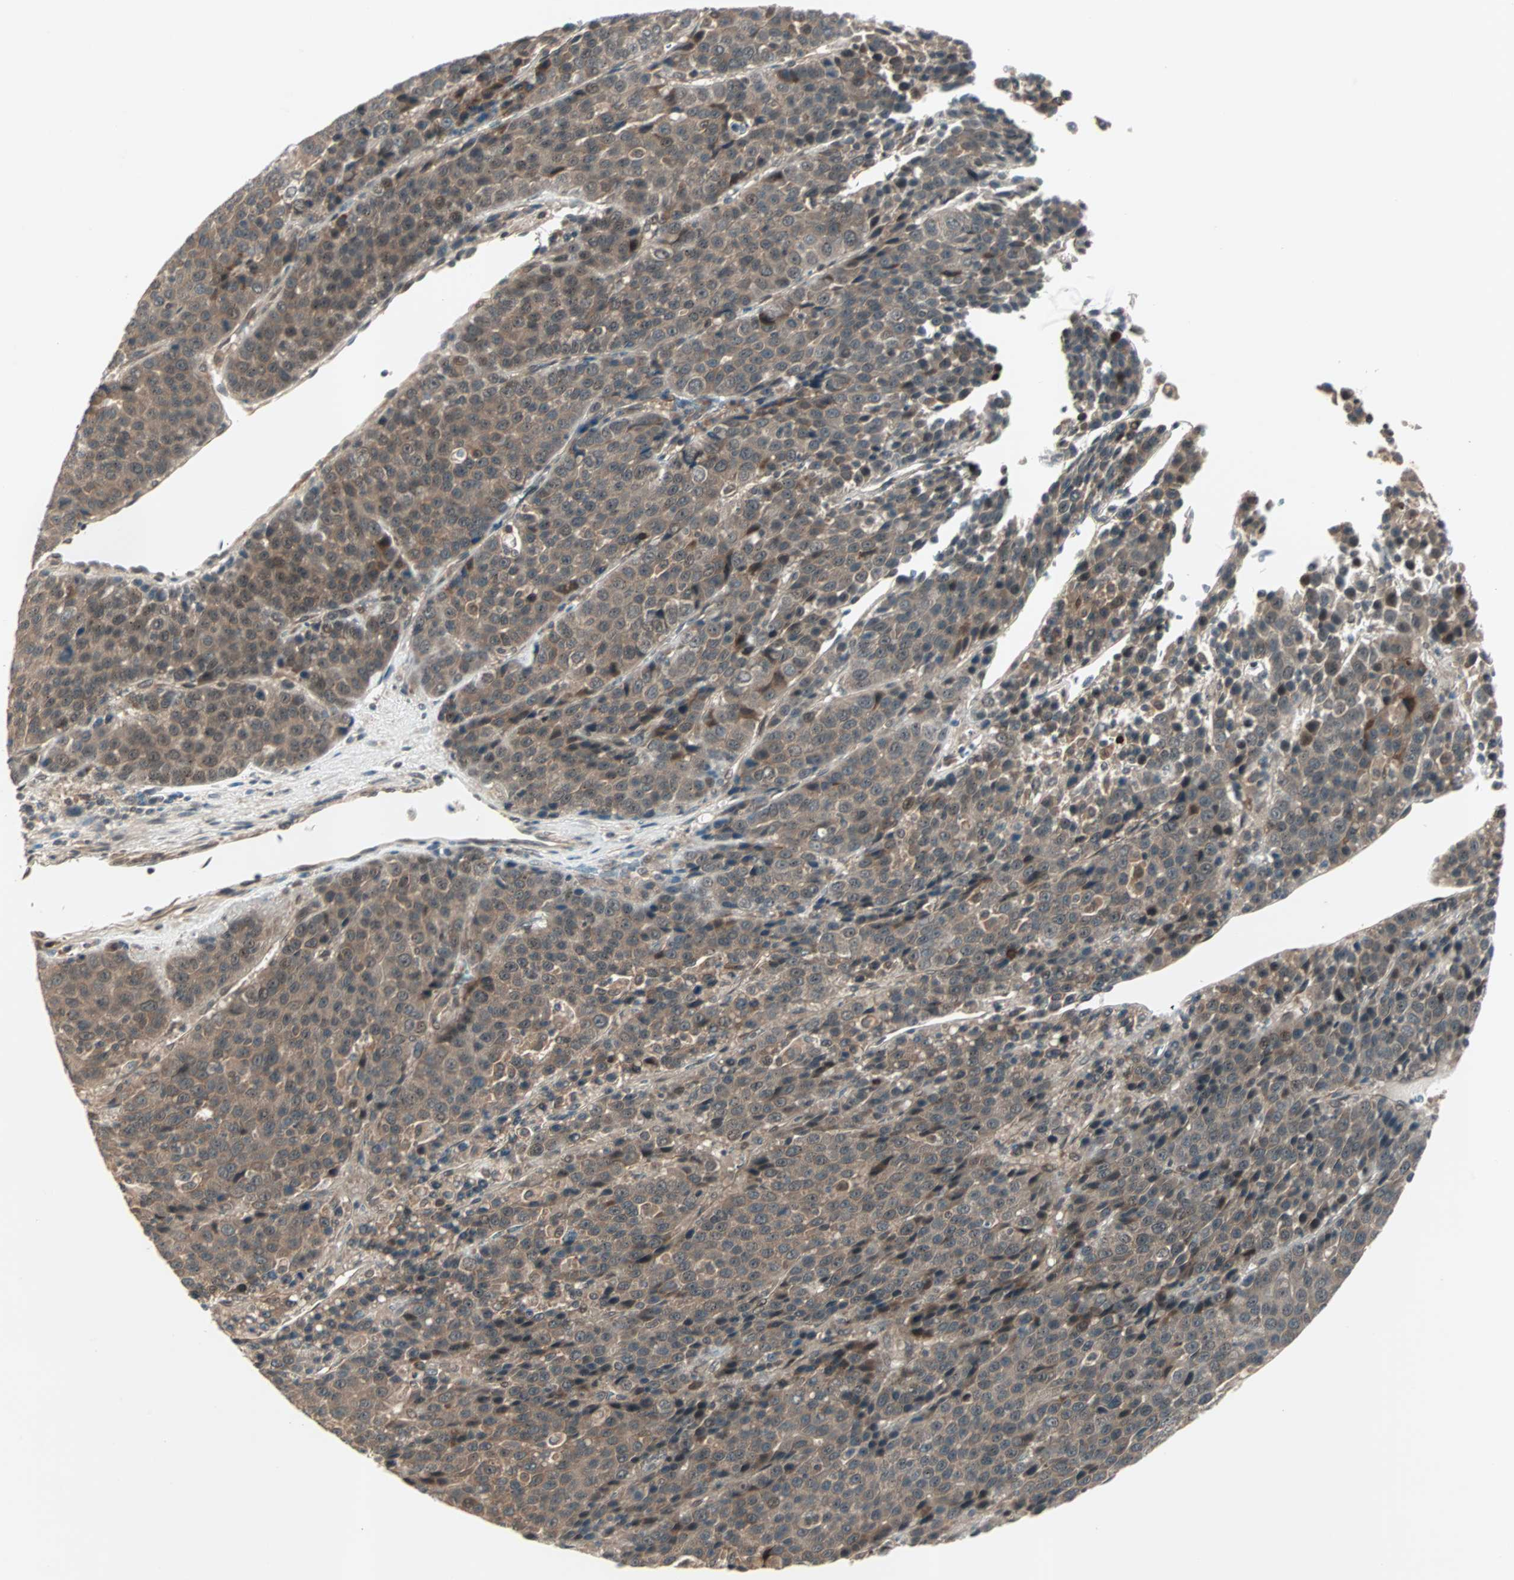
{"staining": {"intensity": "moderate", "quantity": ">75%", "location": "cytoplasmic/membranous"}, "tissue": "liver cancer", "cell_type": "Tumor cells", "image_type": "cancer", "snomed": [{"axis": "morphology", "description": "Carcinoma, Hepatocellular, NOS"}, {"axis": "topography", "description": "Liver"}], "caption": "An image of human liver hepatocellular carcinoma stained for a protein exhibits moderate cytoplasmic/membranous brown staining in tumor cells. (DAB (3,3'-diaminobenzidine) IHC, brown staining for protein, blue staining for nuclei).", "gene": "PGBD1", "patient": {"sex": "female", "age": 53}}